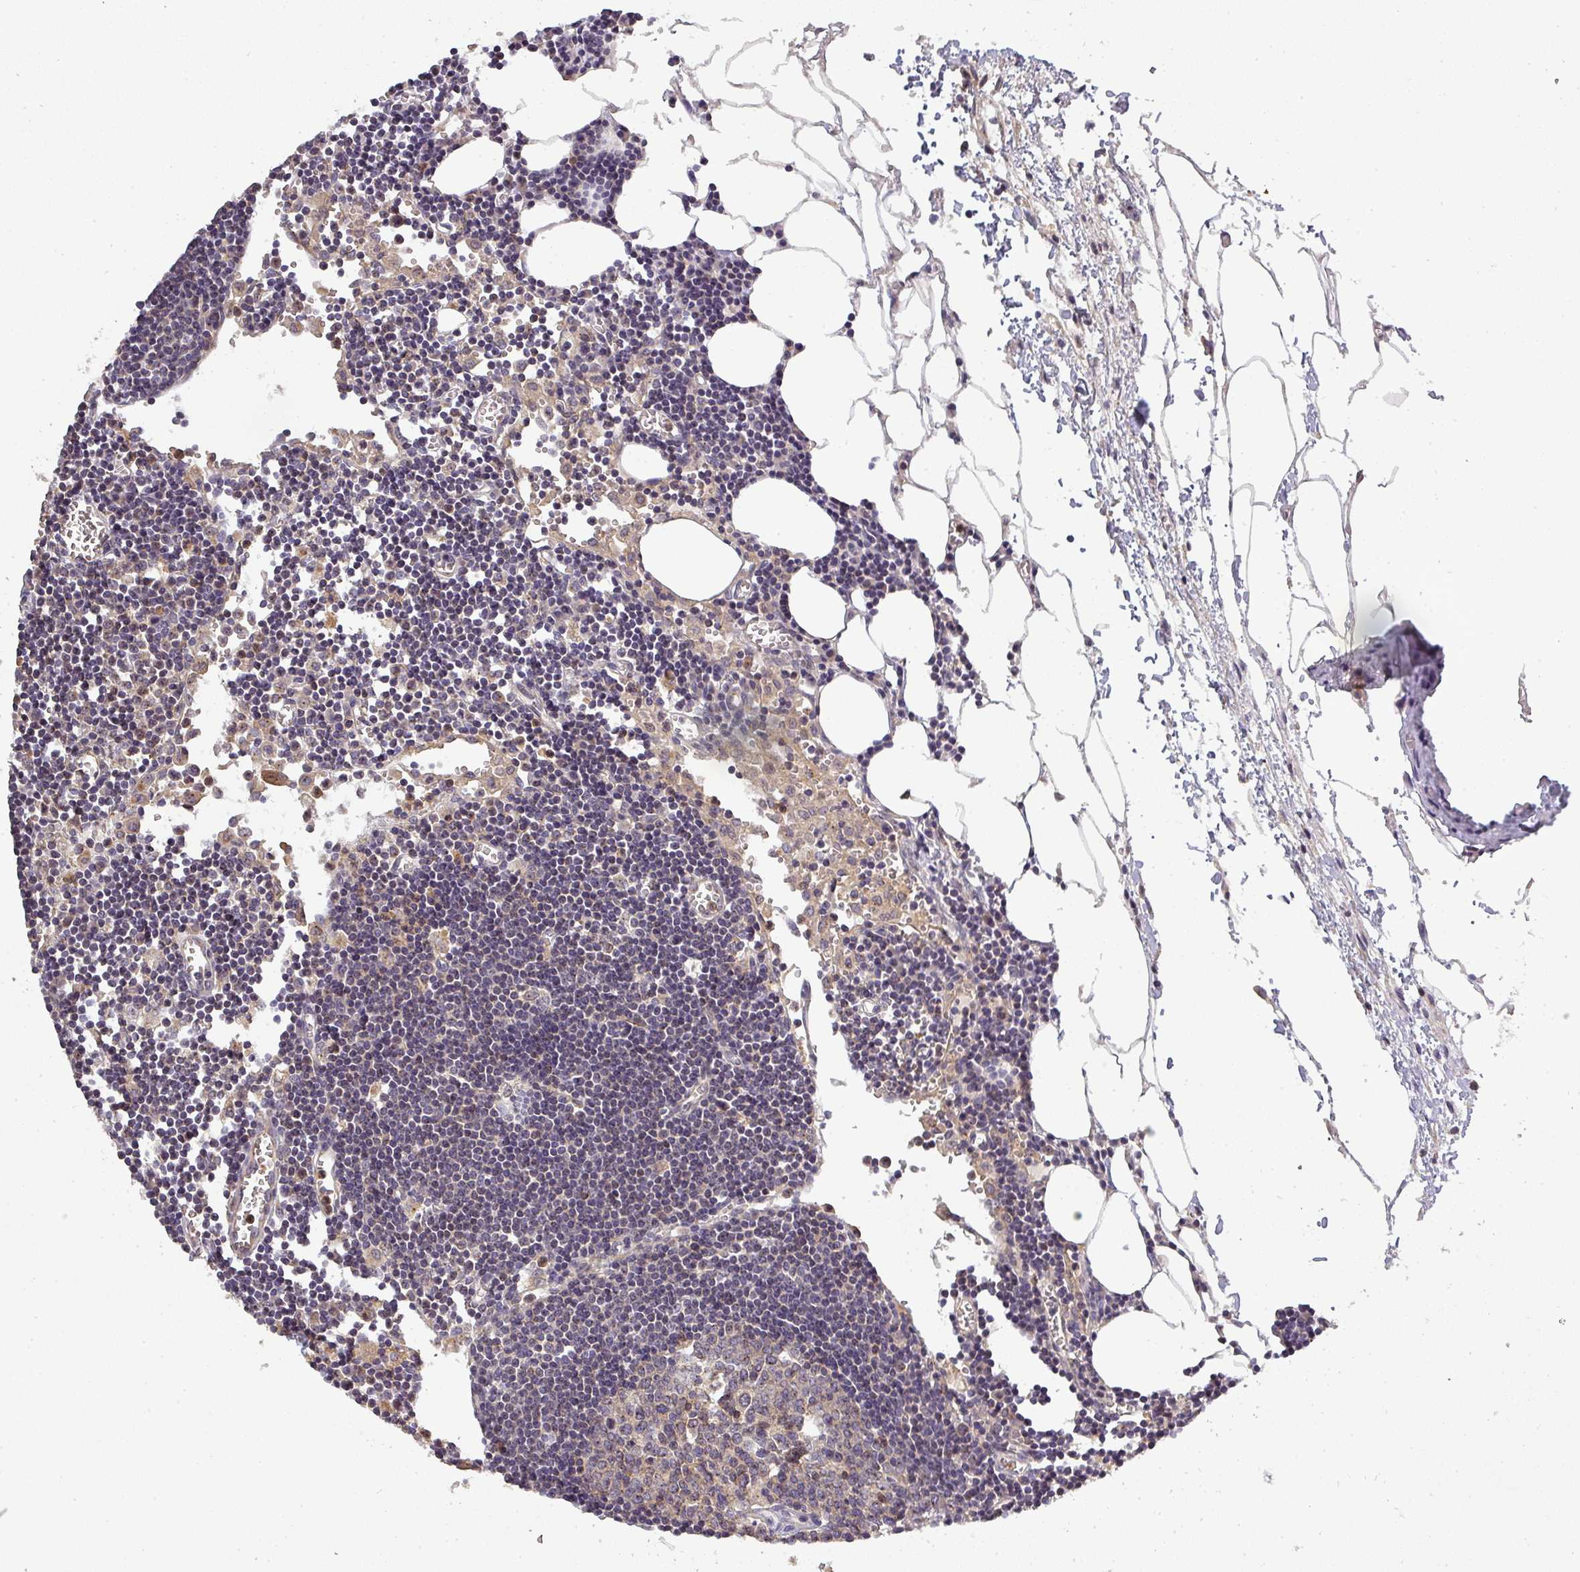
{"staining": {"intensity": "moderate", "quantity": "<25%", "location": "cytoplasmic/membranous"}, "tissue": "lymph node", "cell_type": "Germinal center cells", "image_type": "normal", "snomed": [{"axis": "morphology", "description": "Normal tissue, NOS"}, {"axis": "topography", "description": "Lymph node"}], "caption": "A micrograph showing moderate cytoplasmic/membranous staining in approximately <25% of germinal center cells in unremarkable lymph node, as visualized by brown immunohistochemical staining.", "gene": "NIN", "patient": {"sex": "male", "age": 62}}